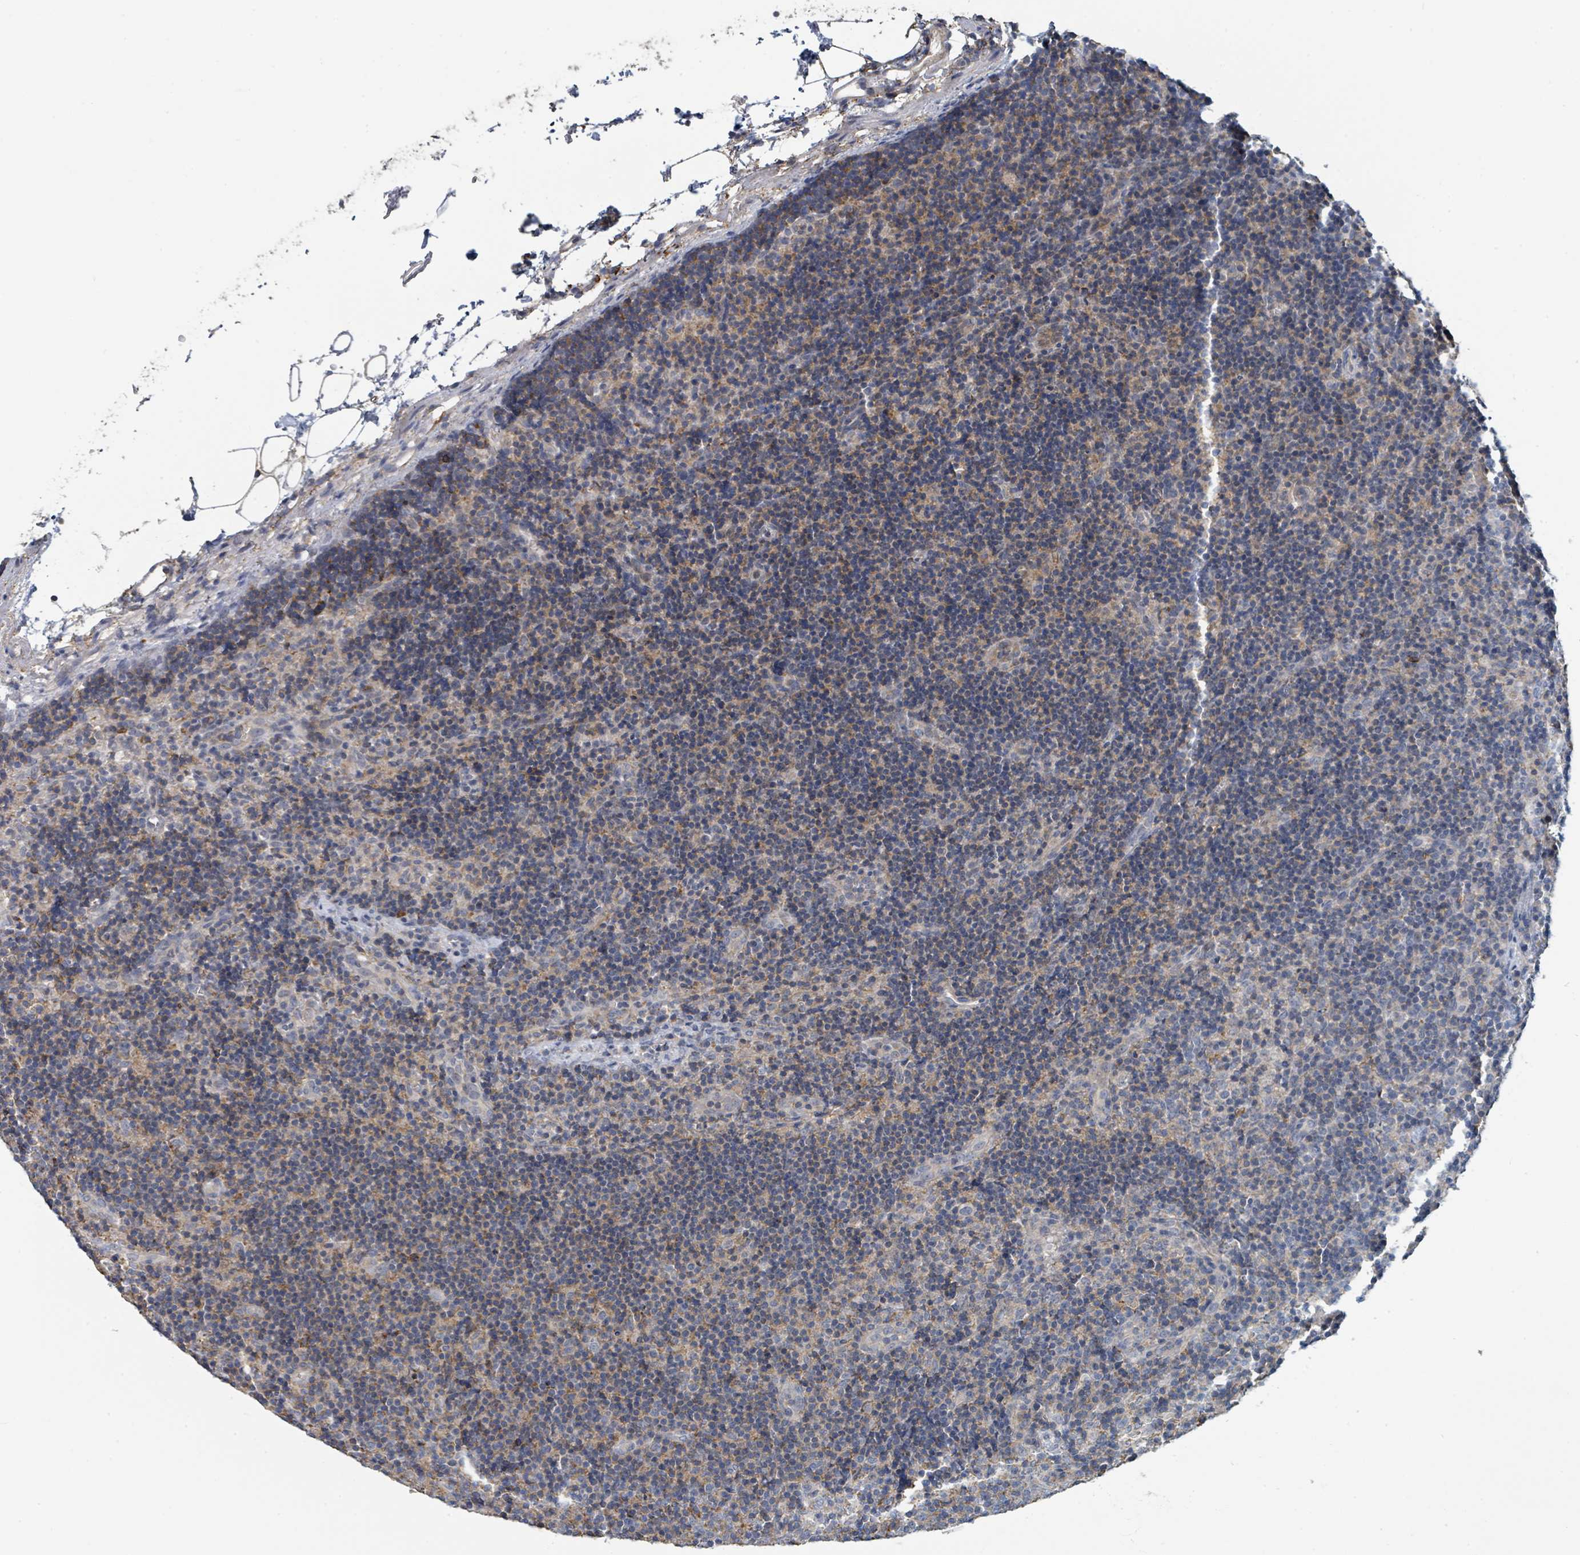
{"staining": {"intensity": "negative", "quantity": "none", "location": "none"}, "tissue": "lymph node", "cell_type": "Germinal center cells", "image_type": "normal", "snomed": [{"axis": "morphology", "description": "Normal tissue, NOS"}, {"axis": "topography", "description": "Lymph node"}], "caption": "Immunohistochemical staining of benign lymph node displays no significant staining in germinal center cells.", "gene": "LRRC42", "patient": {"sex": "female", "age": 30}}